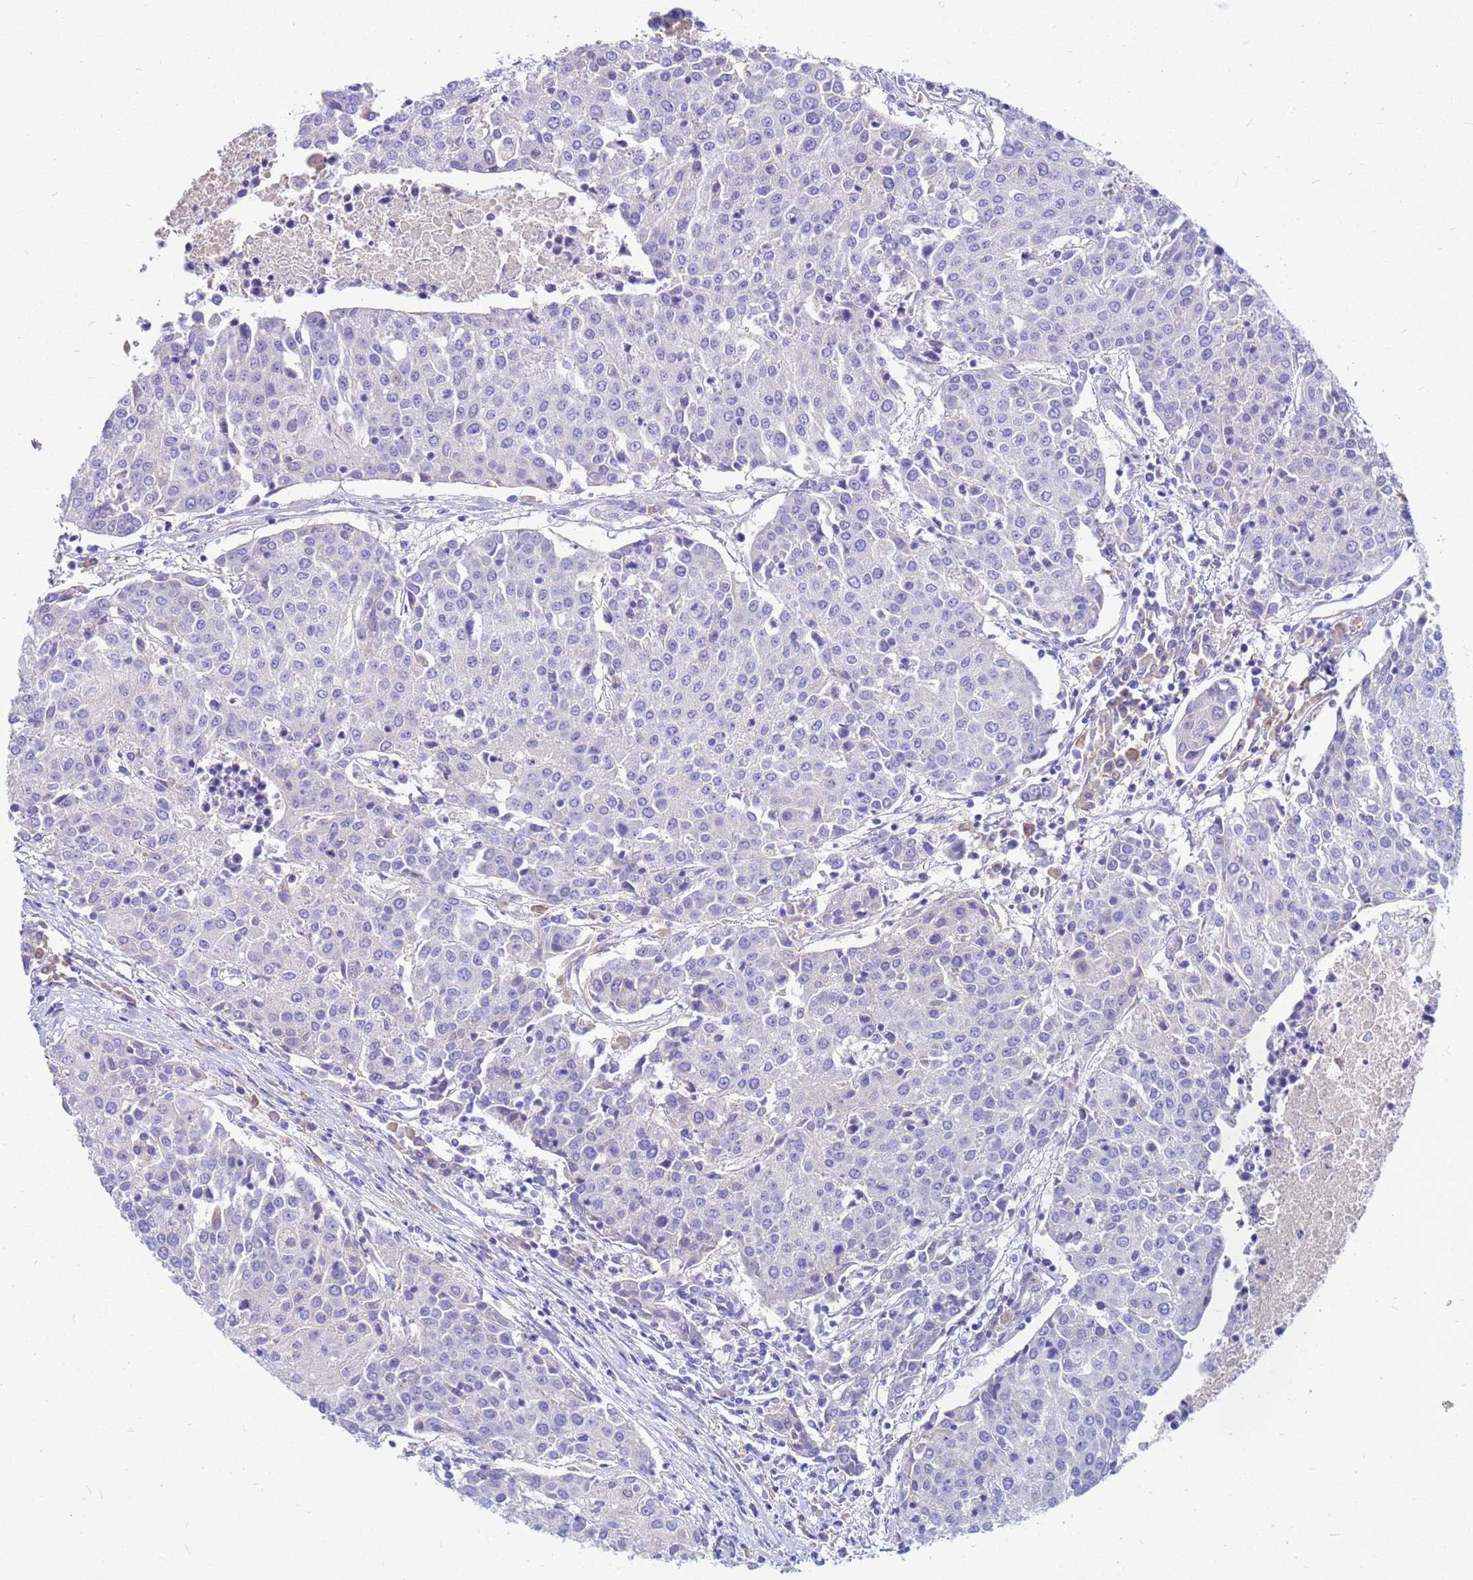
{"staining": {"intensity": "negative", "quantity": "none", "location": "none"}, "tissue": "urothelial cancer", "cell_type": "Tumor cells", "image_type": "cancer", "snomed": [{"axis": "morphology", "description": "Urothelial carcinoma, High grade"}, {"axis": "topography", "description": "Urinary bladder"}], "caption": "Urothelial cancer was stained to show a protein in brown. There is no significant positivity in tumor cells.", "gene": "DPRX", "patient": {"sex": "female", "age": 85}}